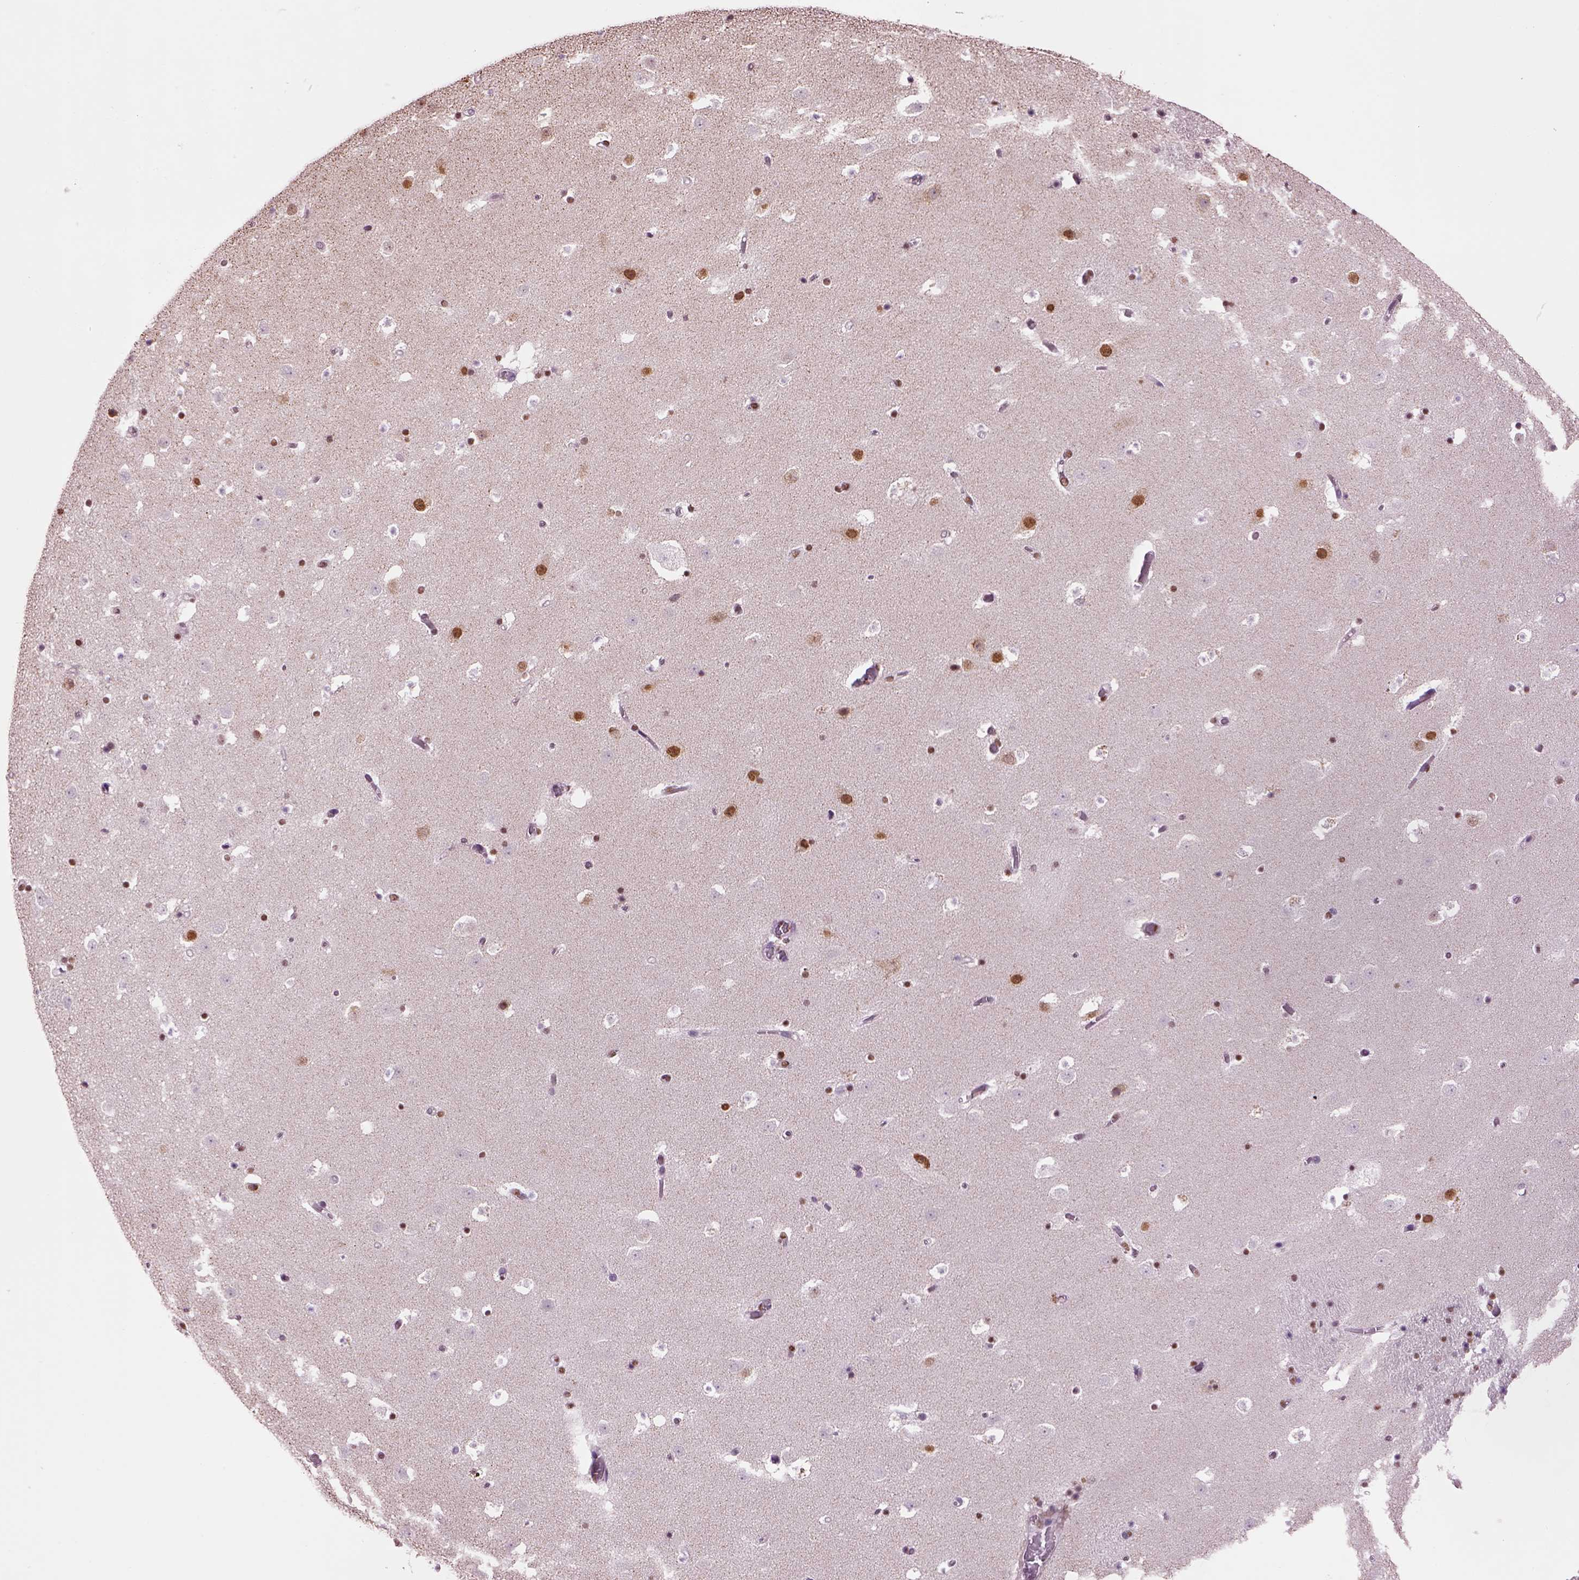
{"staining": {"intensity": "moderate", "quantity": ">75%", "location": "nuclear"}, "tissue": "caudate", "cell_type": "Glial cells", "image_type": "normal", "snomed": [{"axis": "morphology", "description": "Normal tissue, NOS"}, {"axis": "topography", "description": "Lateral ventricle wall"}], "caption": "Protein staining exhibits moderate nuclear positivity in approximately >75% of glial cells in unremarkable caudate.", "gene": "DDX3X", "patient": {"sex": "female", "age": 42}}